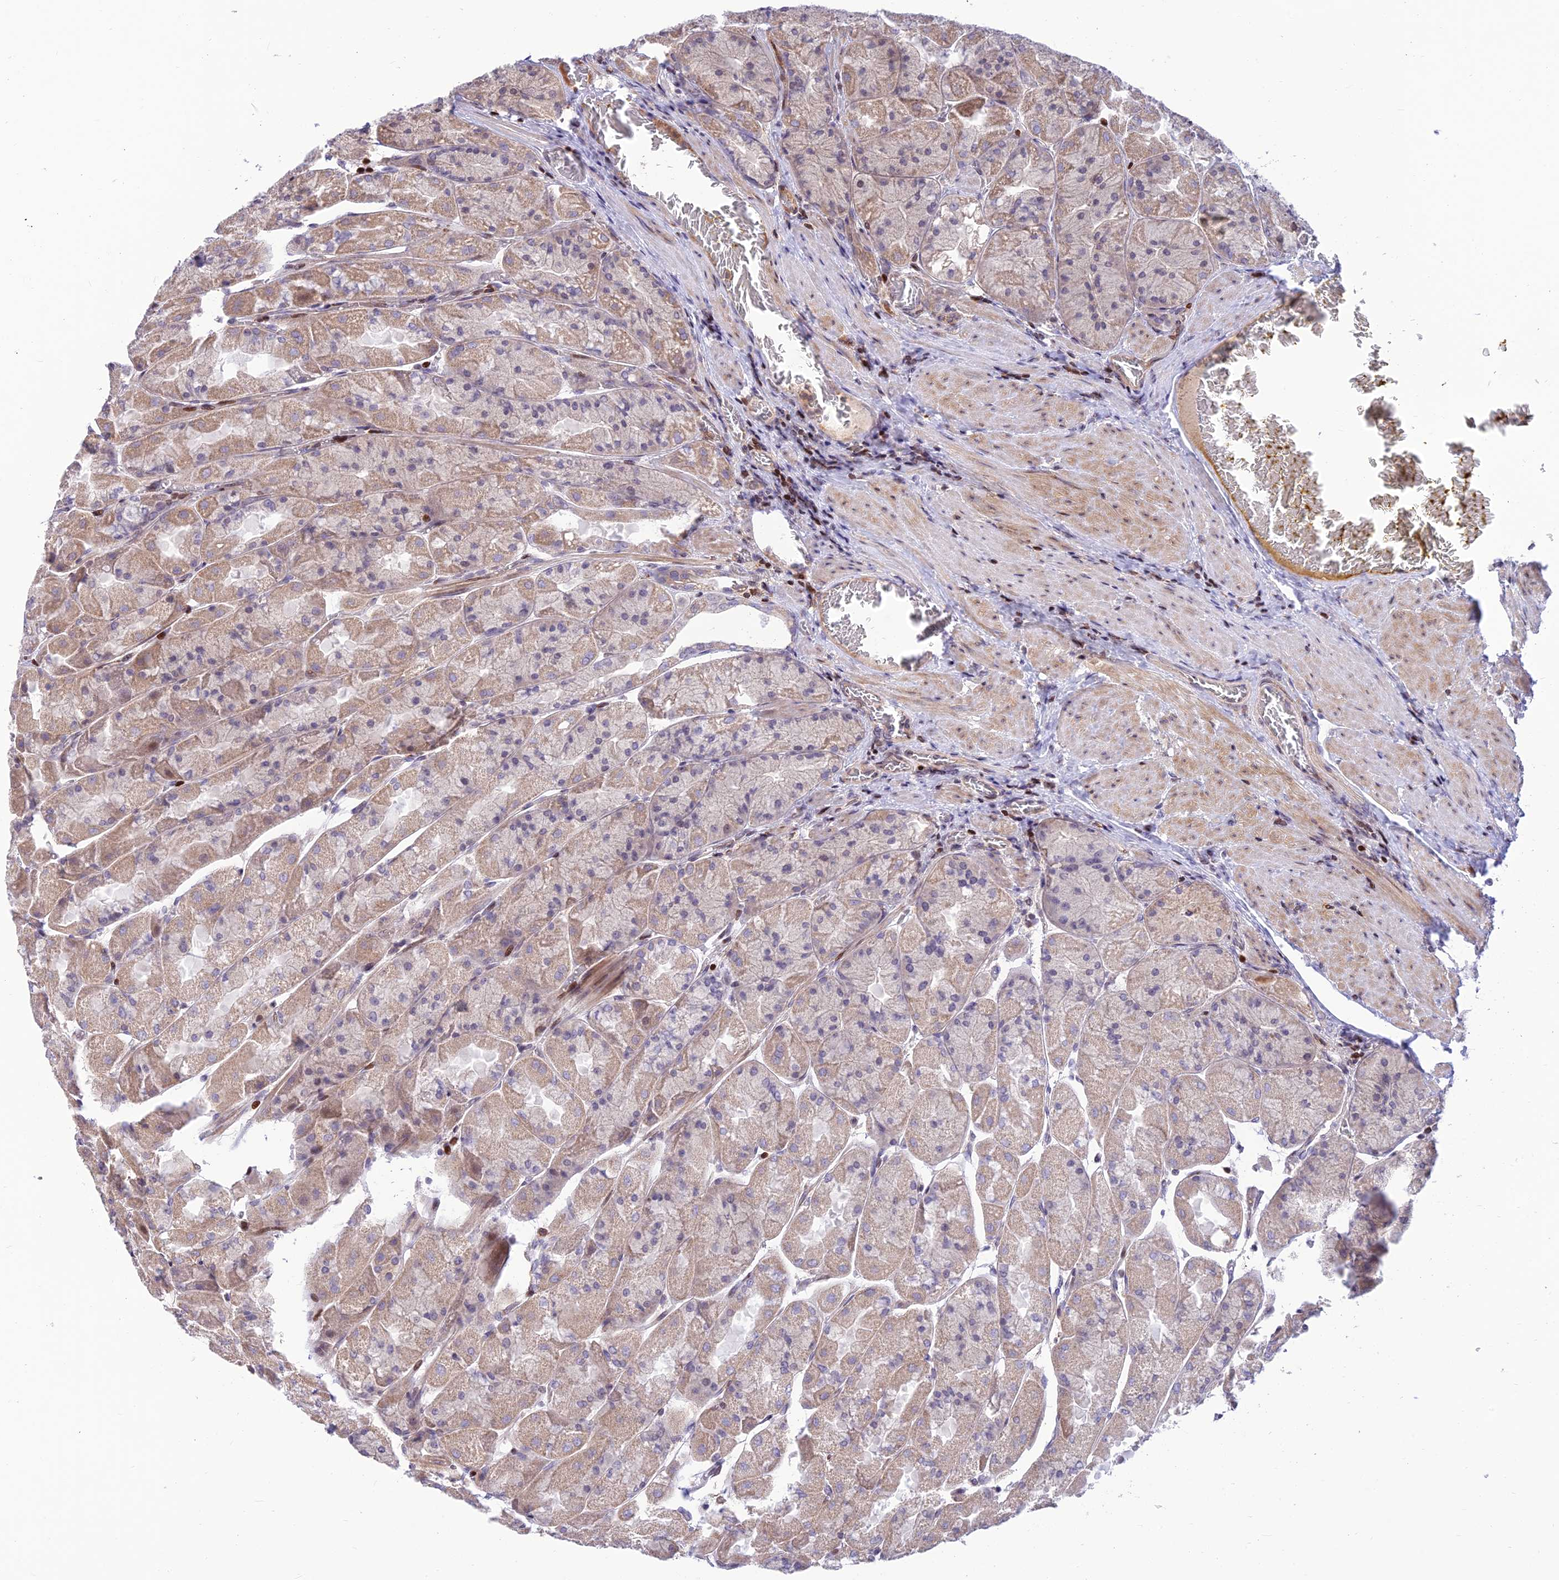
{"staining": {"intensity": "moderate", "quantity": "25%-75%", "location": "cytoplasmic/membranous"}, "tissue": "stomach", "cell_type": "Glandular cells", "image_type": "normal", "snomed": [{"axis": "morphology", "description": "Normal tissue, NOS"}, {"axis": "topography", "description": "Stomach"}], "caption": "A histopathology image of human stomach stained for a protein exhibits moderate cytoplasmic/membranous brown staining in glandular cells.", "gene": "FAM186B", "patient": {"sex": "female", "age": 61}}